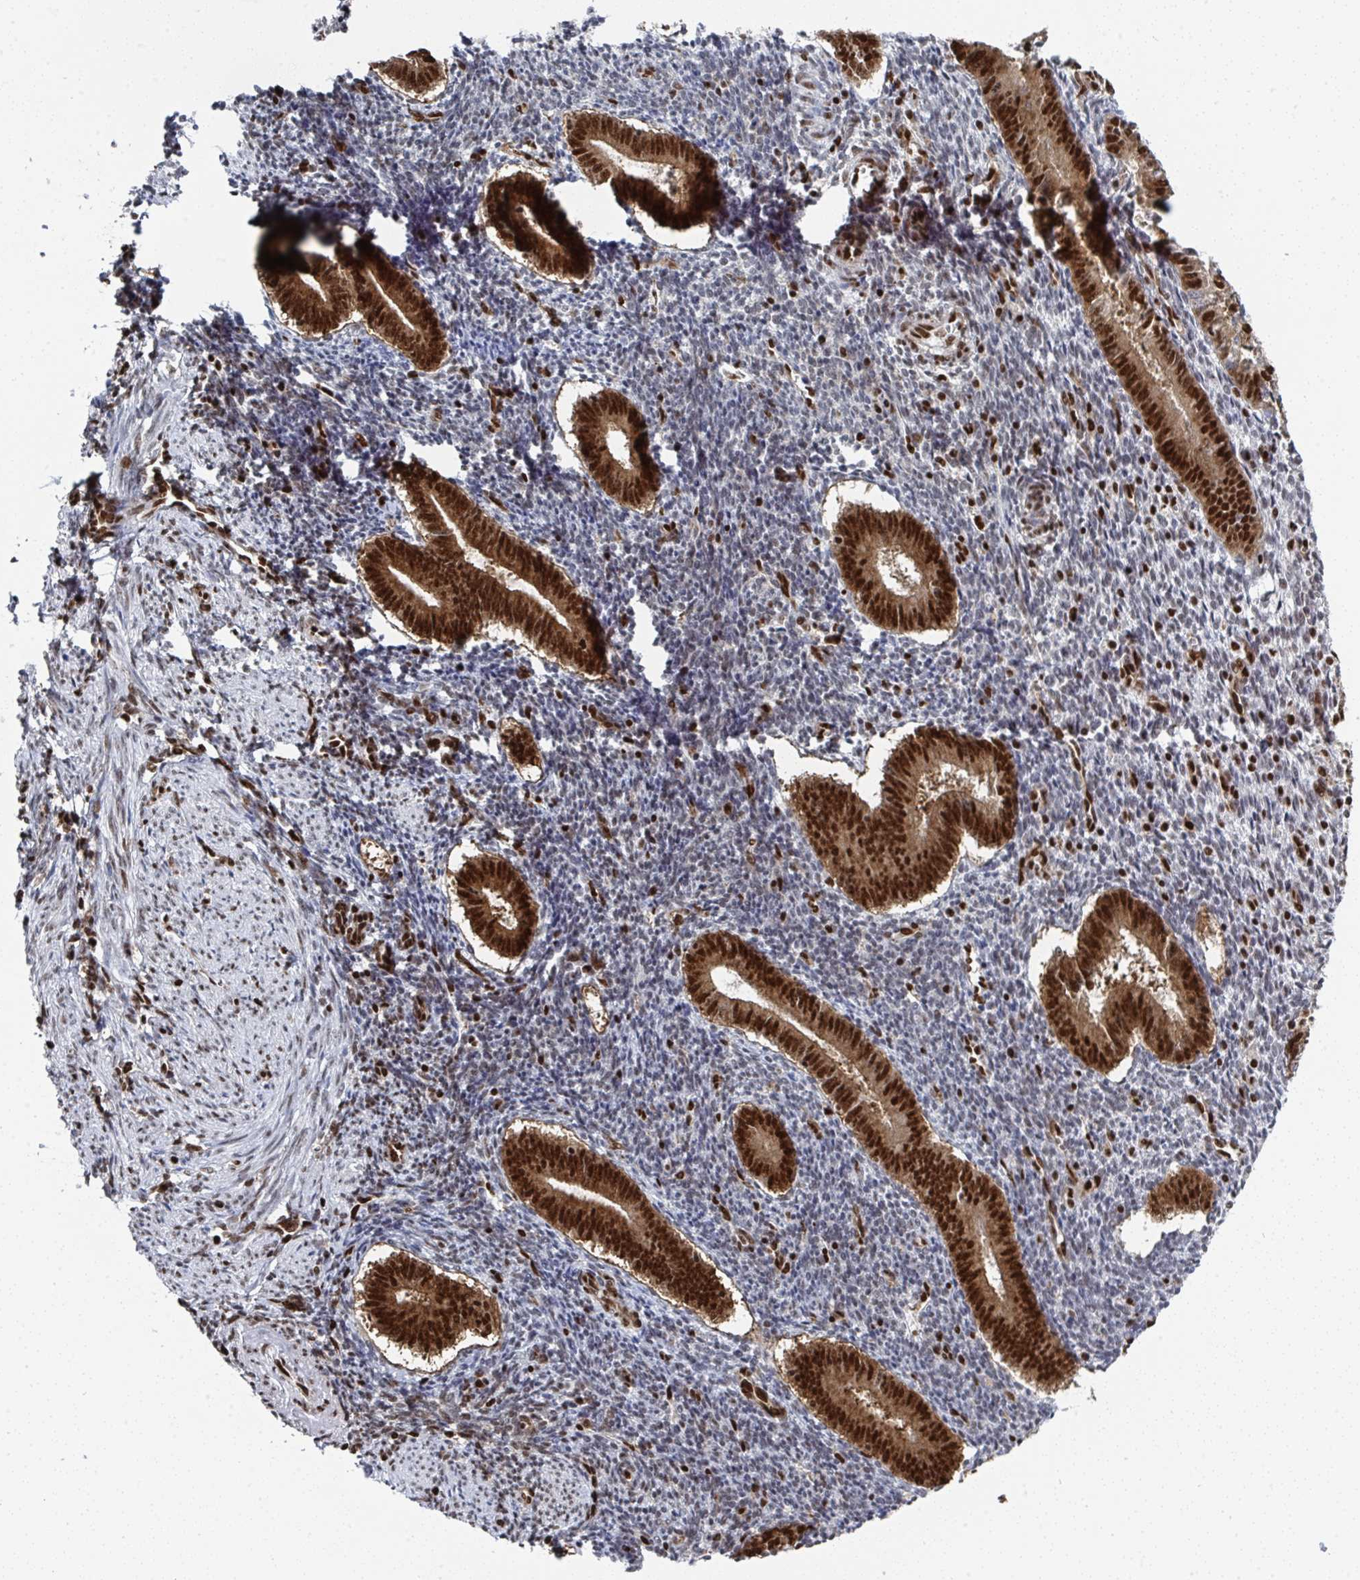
{"staining": {"intensity": "moderate", "quantity": "25%-75%", "location": "nuclear"}, "tissue": "endometrium", "cell_type": "Cells in endometrial stroma", "image_type": "normal", "snomed": [{"axis": "morphology", "description": "Normal tissue, NOS"}, {"axis": "topography", "description": "Endometrium"}], "caption": "Endometrium stained with immunohistochemistry (IHC) demonstrates moderate nuclear expression in about 25%-75% of cells in endometrial stroma.", "gene": "GAR1", "patient": {"sex": "female", "age": 25}}